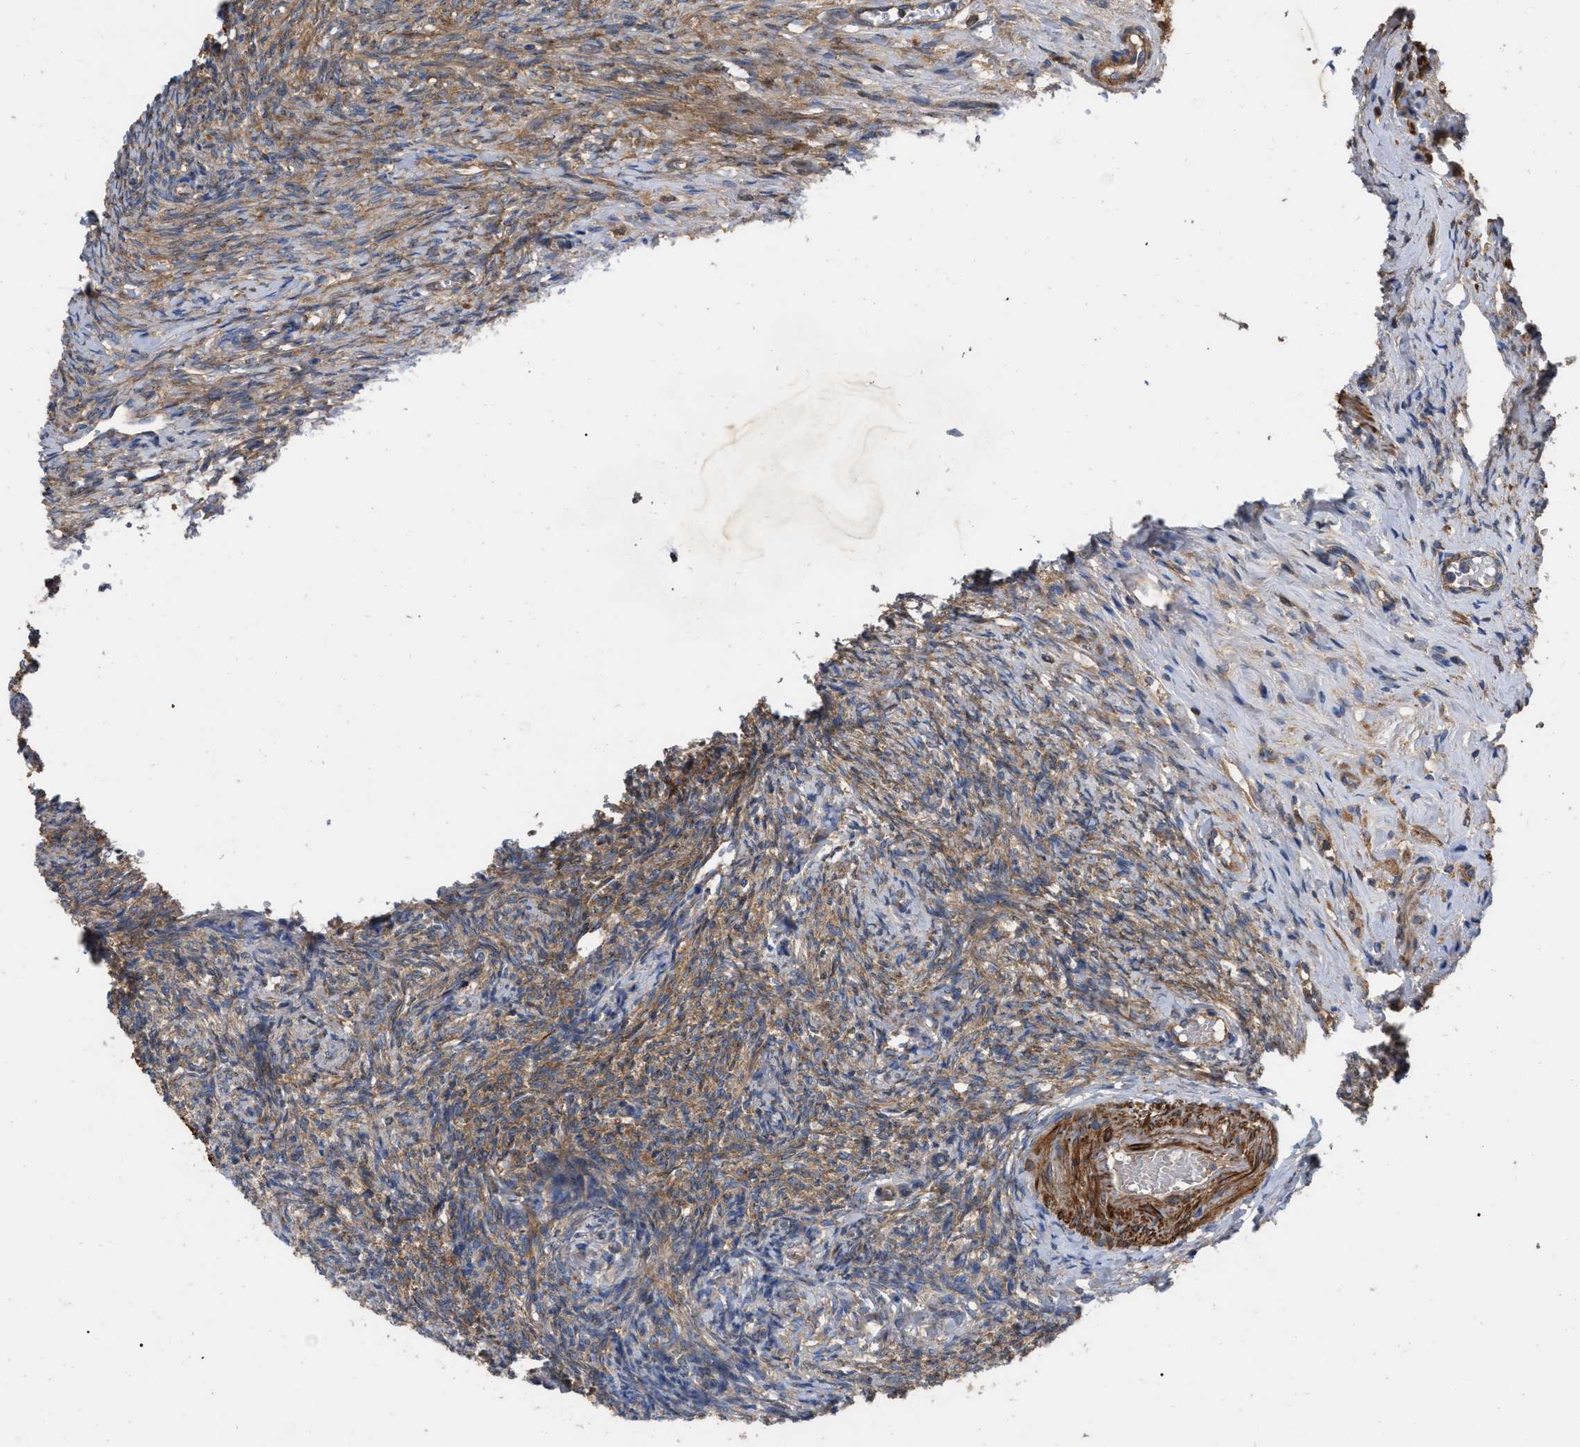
{"staining": {"intensity": "strong", "quantity": ">75%", "location": "cytoplasmic/membranous"}, "tissue": "ovary", "cell_type": "Follicle cells", "image_type": "normal", "snomed": [{"axis": "morphology", "description": "Normal tissue, NOS"}, {"axis": "topography", "description": "Ovary"}], "caption": "High-power microscopy captured an immunohistochemistry (IHC) photomicrograph of unremarkable ovary, revealing strong cytoplasmic/membranous expression in about >75% of follicle cells. The protein of interest is stained brown, and the nuclei are stained in blue (DAB IHC with brightfield microscopy, high magnification).", "gene": "RABEP1", "patient": {"sex": "female", "age": 41}}